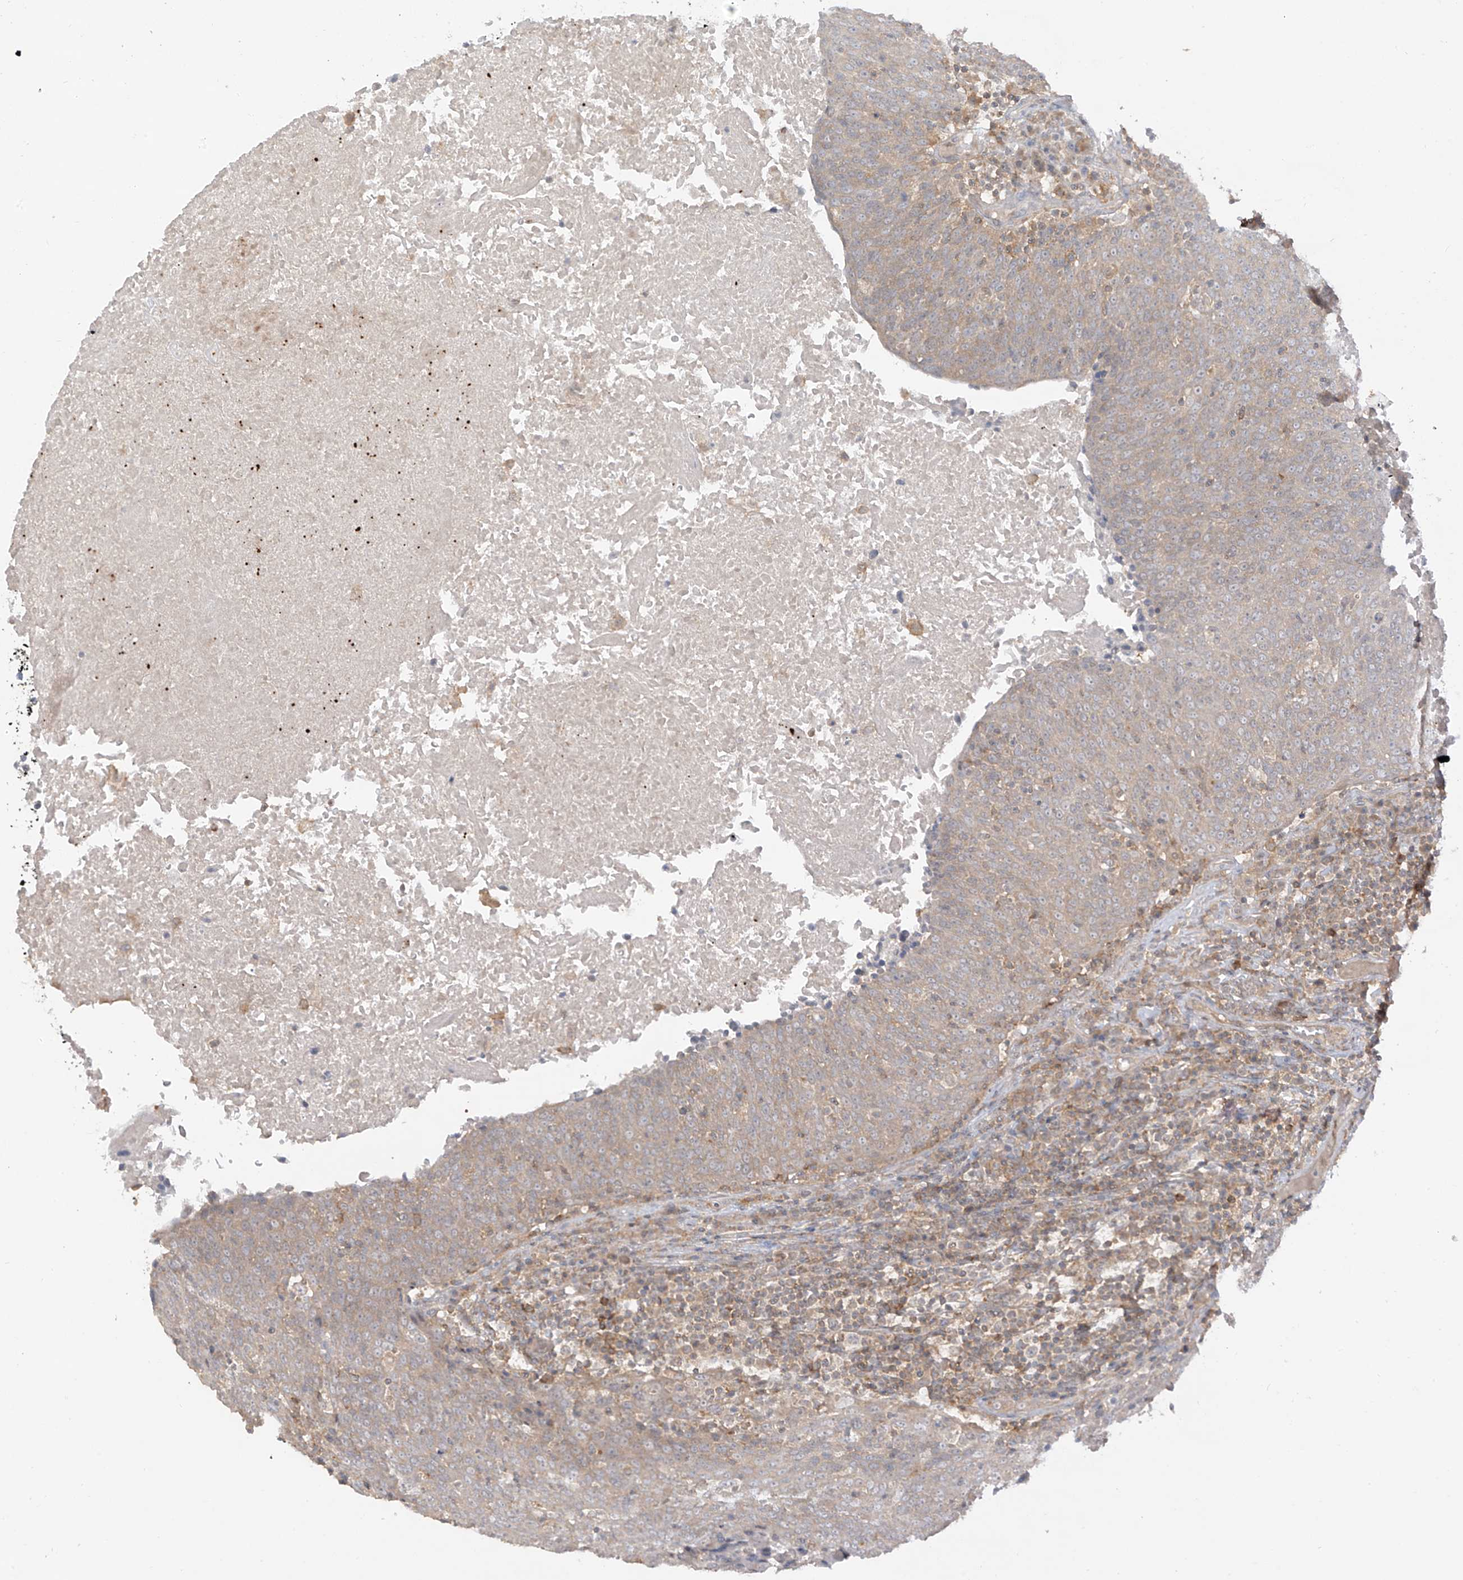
{"staining": {"intensity": "weak", "quantity": "25%-75%", "location": "cytoplasmic/membranous"}, "tissue": "head and neck cancer", "cell_type": "Tumor cells", "image_type": "cancer", "snomed": [{"axis": "morphology", "description": "Squamous cell carcinoma, NOS"}, {"axis": "morphology", "description": "Squamous cell carcinoma, metastatic, NOS"}, {"axis": "topography", "description": "Lymph node"}, {"axis": "topography", "description": "Head-Neck"}], "caption": "Human metastatic squamous cell carcinoma (head and neck) stained for a protein (brown) shows weak cytoplasmic/membranous positive expression in approximately 25%-75% of tumor cells.", "gene": "ANGEL2", "patient": {"sex": "male", "age": 62}}